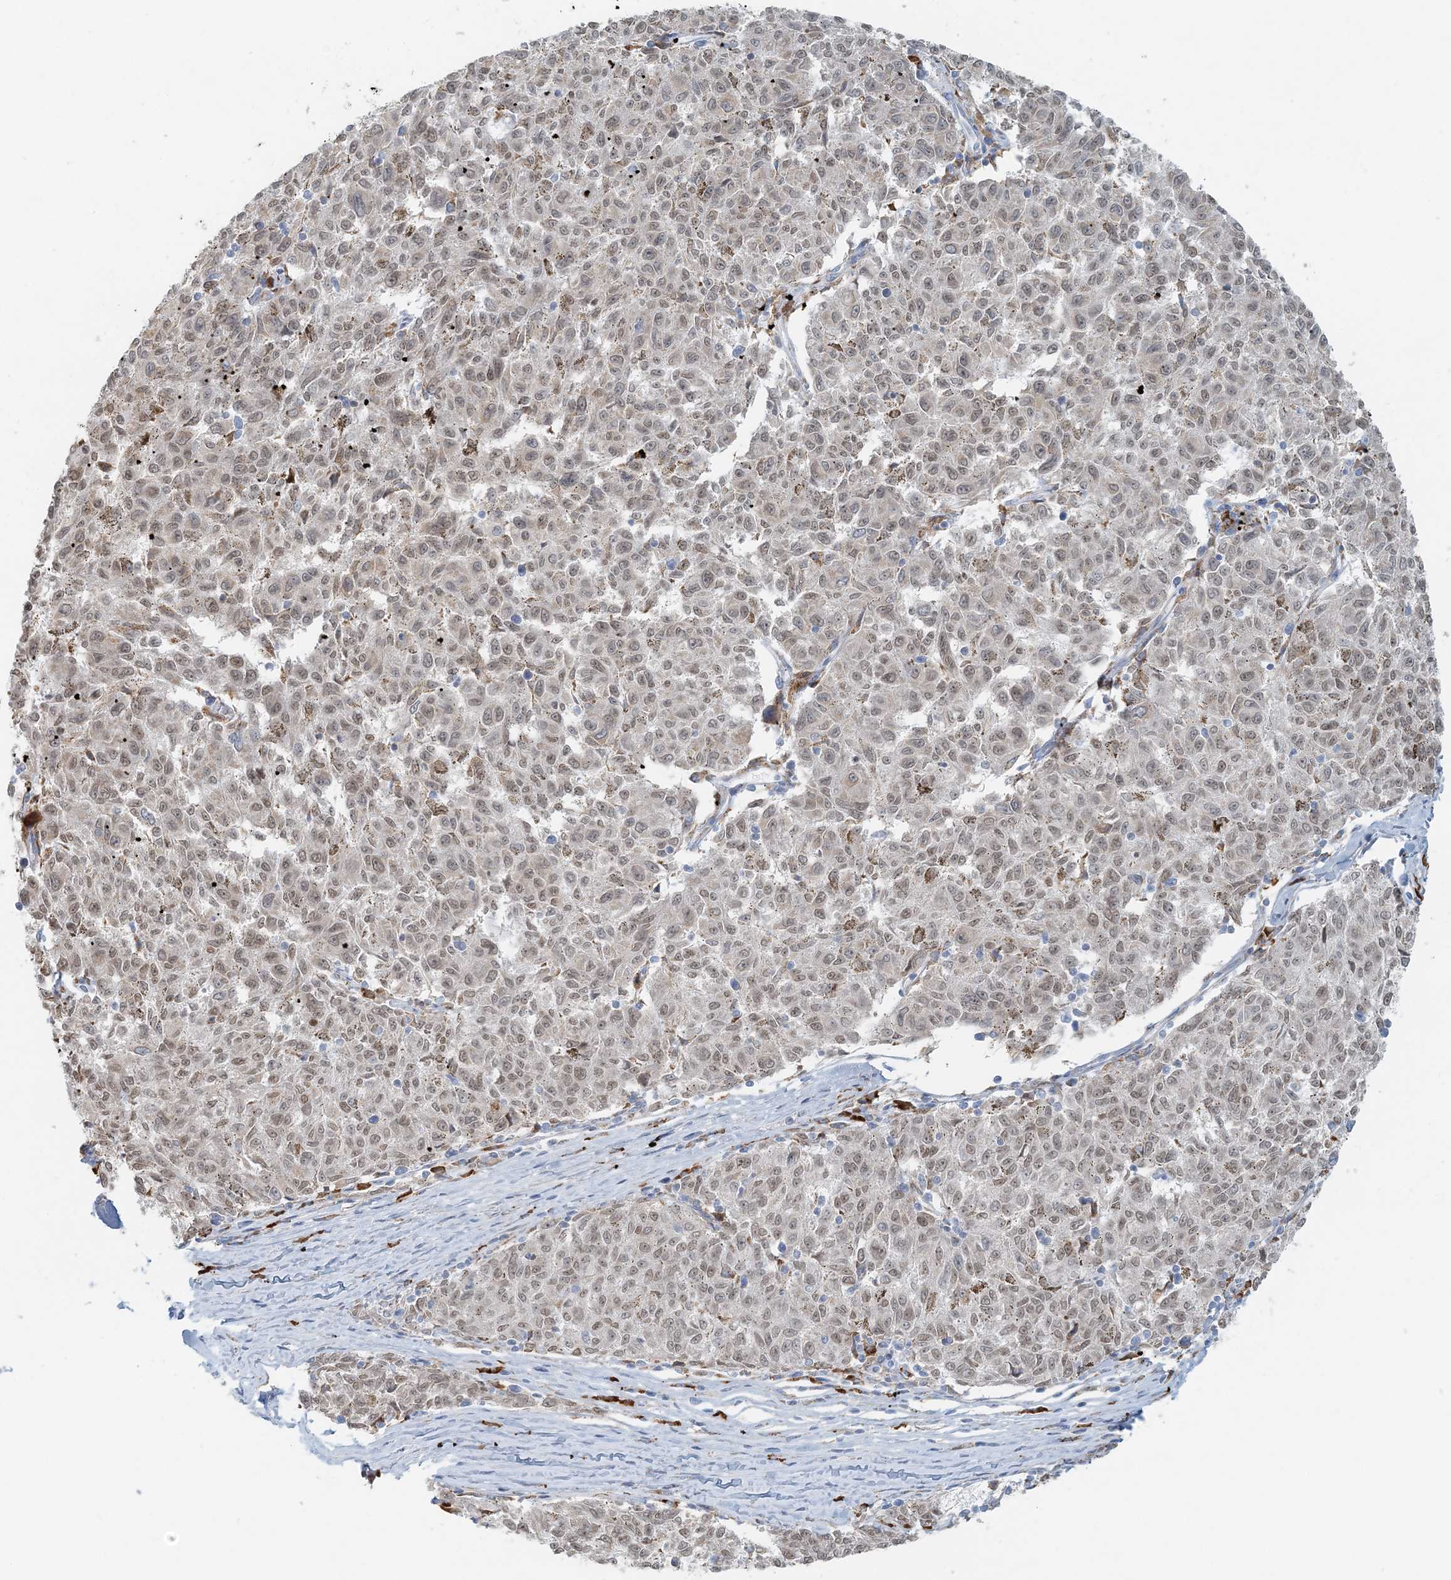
{"staining": {"intensity": "moderate", "quantity": ">75%", "location": "nuclear"}, "tissue": "melanoma", "cell_type": "Tumor cells", "image_type": "cancer", "snomed": [{"axis": "morphology", "description": "Malignant melanoma, NOS"}, {"axis": "topography", "description": "Skin"}], "caption": "A micrograph of human malignant melanoma stained for a protein demonstrates moderate nuclear brown staining in tumor cells. (DAB IHC, brown staining for protein, blue staining for nuclei).", "gene": "STK11IP", "patient": {"sex": "female", "age": 72}}